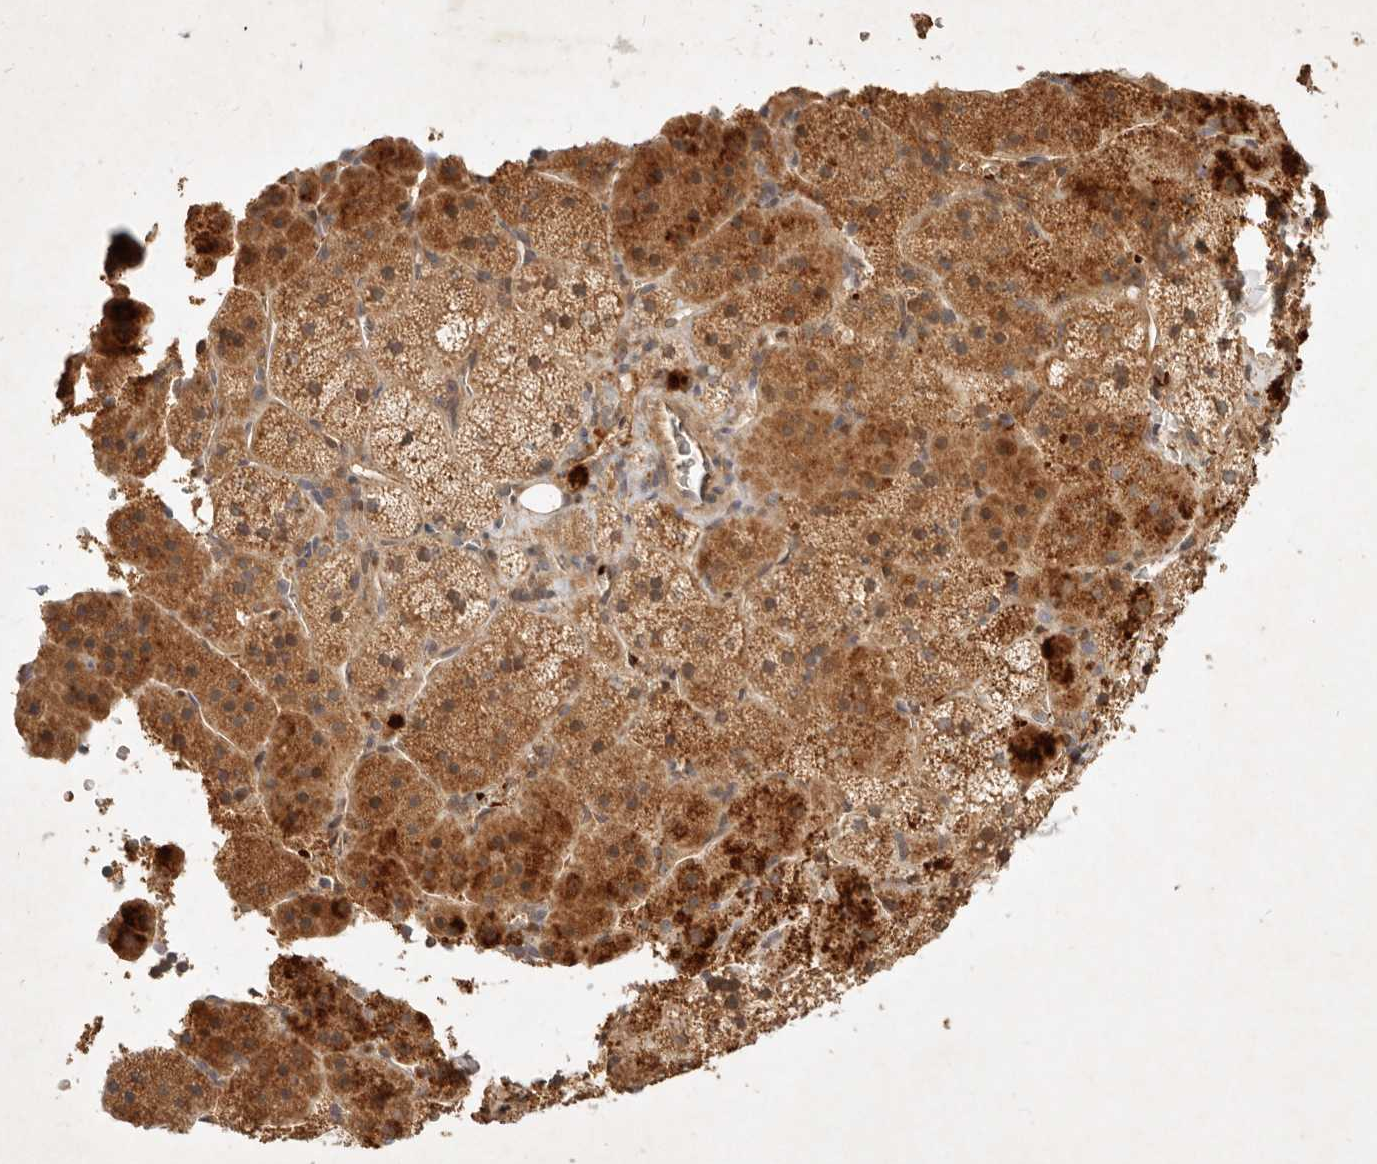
{"staining": {"intensity": "strong", "quantity": ">75%", "location": "cytoplasmic/membranous"}, "tissue": "adrenal gland", "cell_type": "Glandular cells", "image_type": "normal", "snomed": [{"axis": "morphology", "description": "Normal tissue, NOS"}, {"axis": "topography", "description": "Adrenal gland"}], "caption": "Immunohistochemical staining of benign human adrenal gland demonstrates high levels of strong cytoplasmic/membranous positivity in approximately >75% of glandular cells.", "gene": "FREM2", "patient": {"sex": "female", "age": 44}}